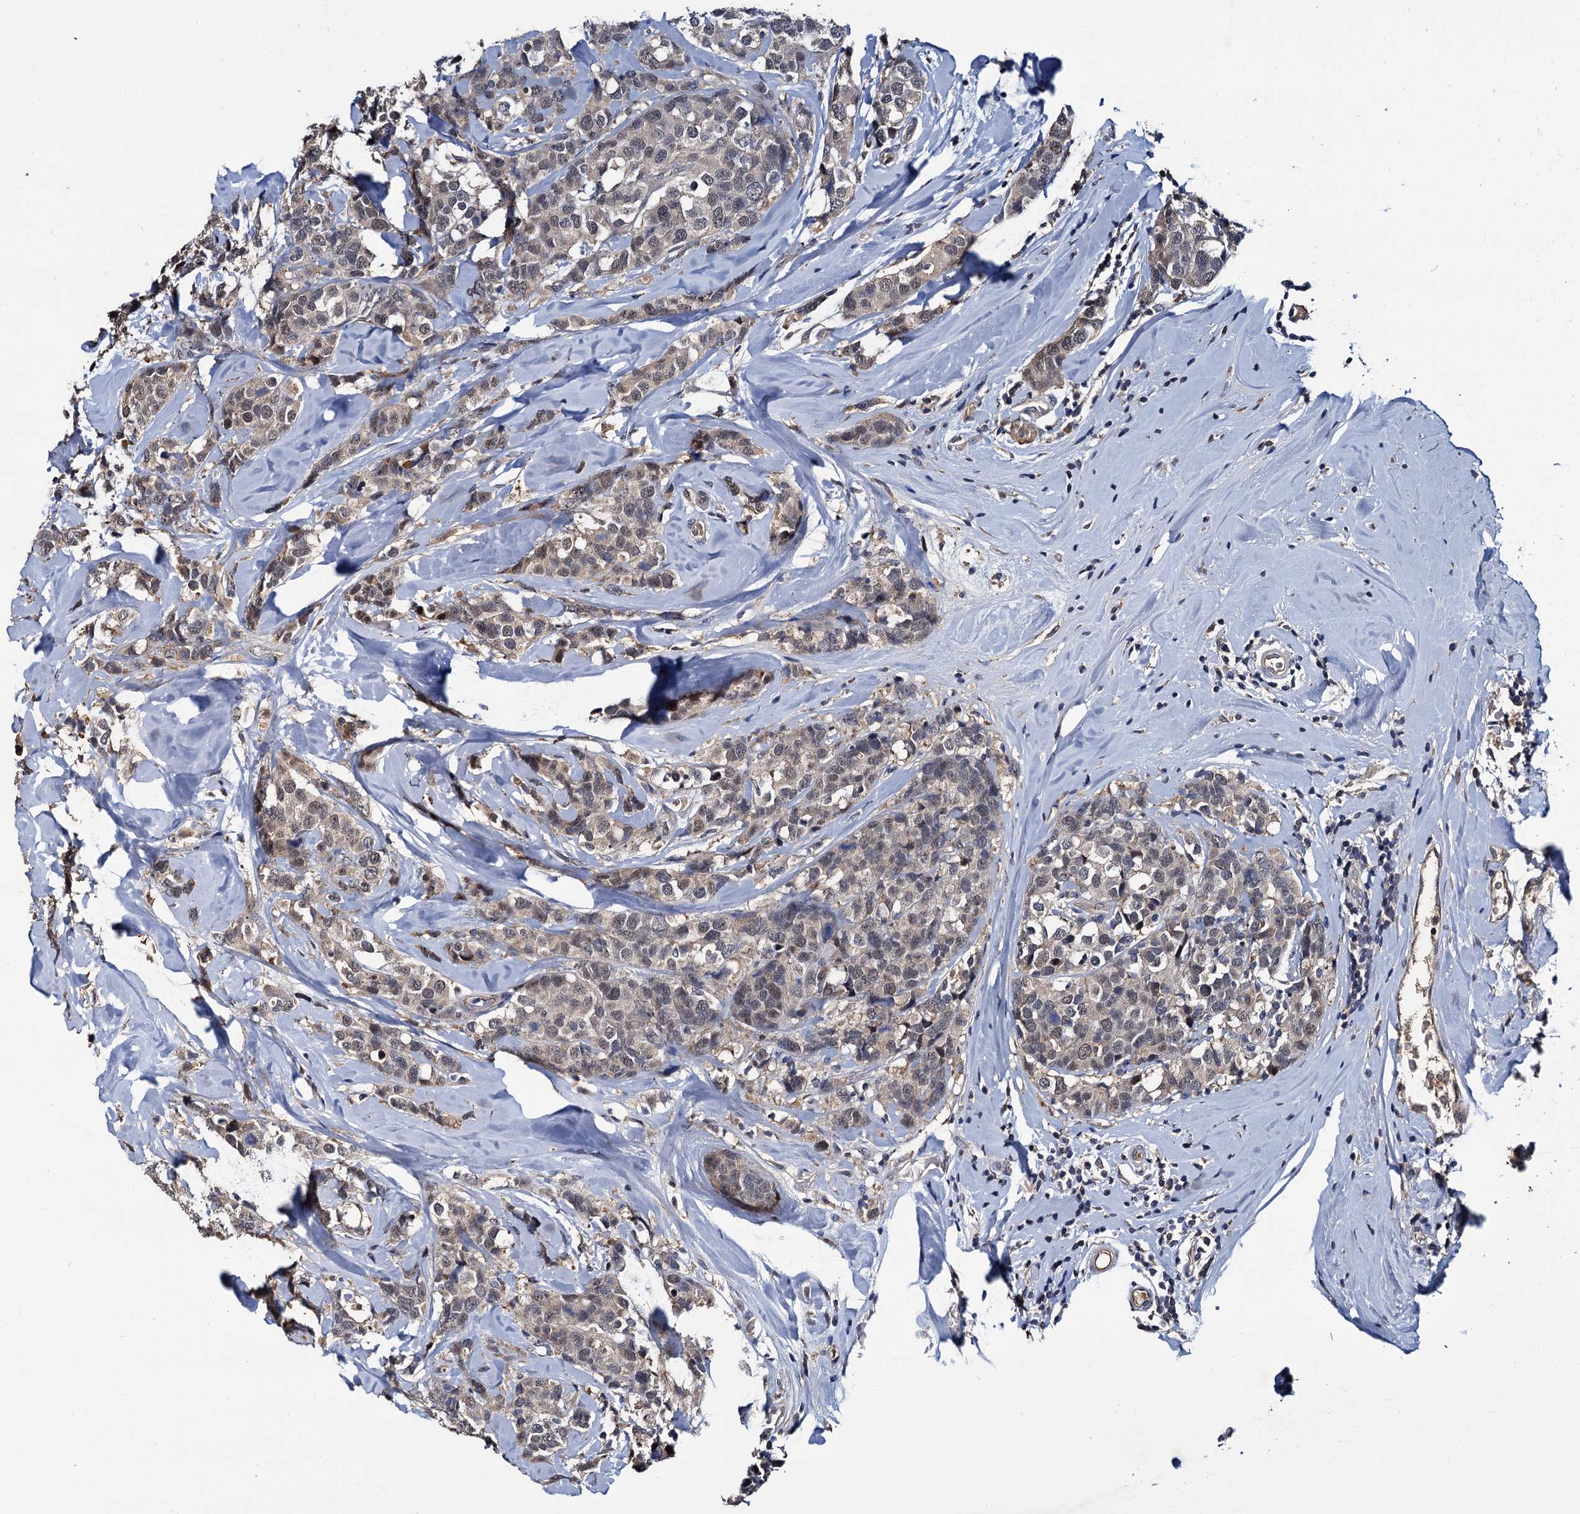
{"staining": {"intensity": "weak", "quantity": "<25%", "location": "nuclear"}, "tissue": "breast cancer", "cell_type": "Tumor cells", "image_type": "cancer", "snomed": [{"axis": "morphology", "description": "Lobular carcinoma"}, {"axis": "topography", "description": "Breast"}], "caption": "A histopathology image of breast cancer stained for a protein displays no brown staining in tumor cells.", "gene": "SLC46A3", "patient": {"sex": "female", "age": 59}}